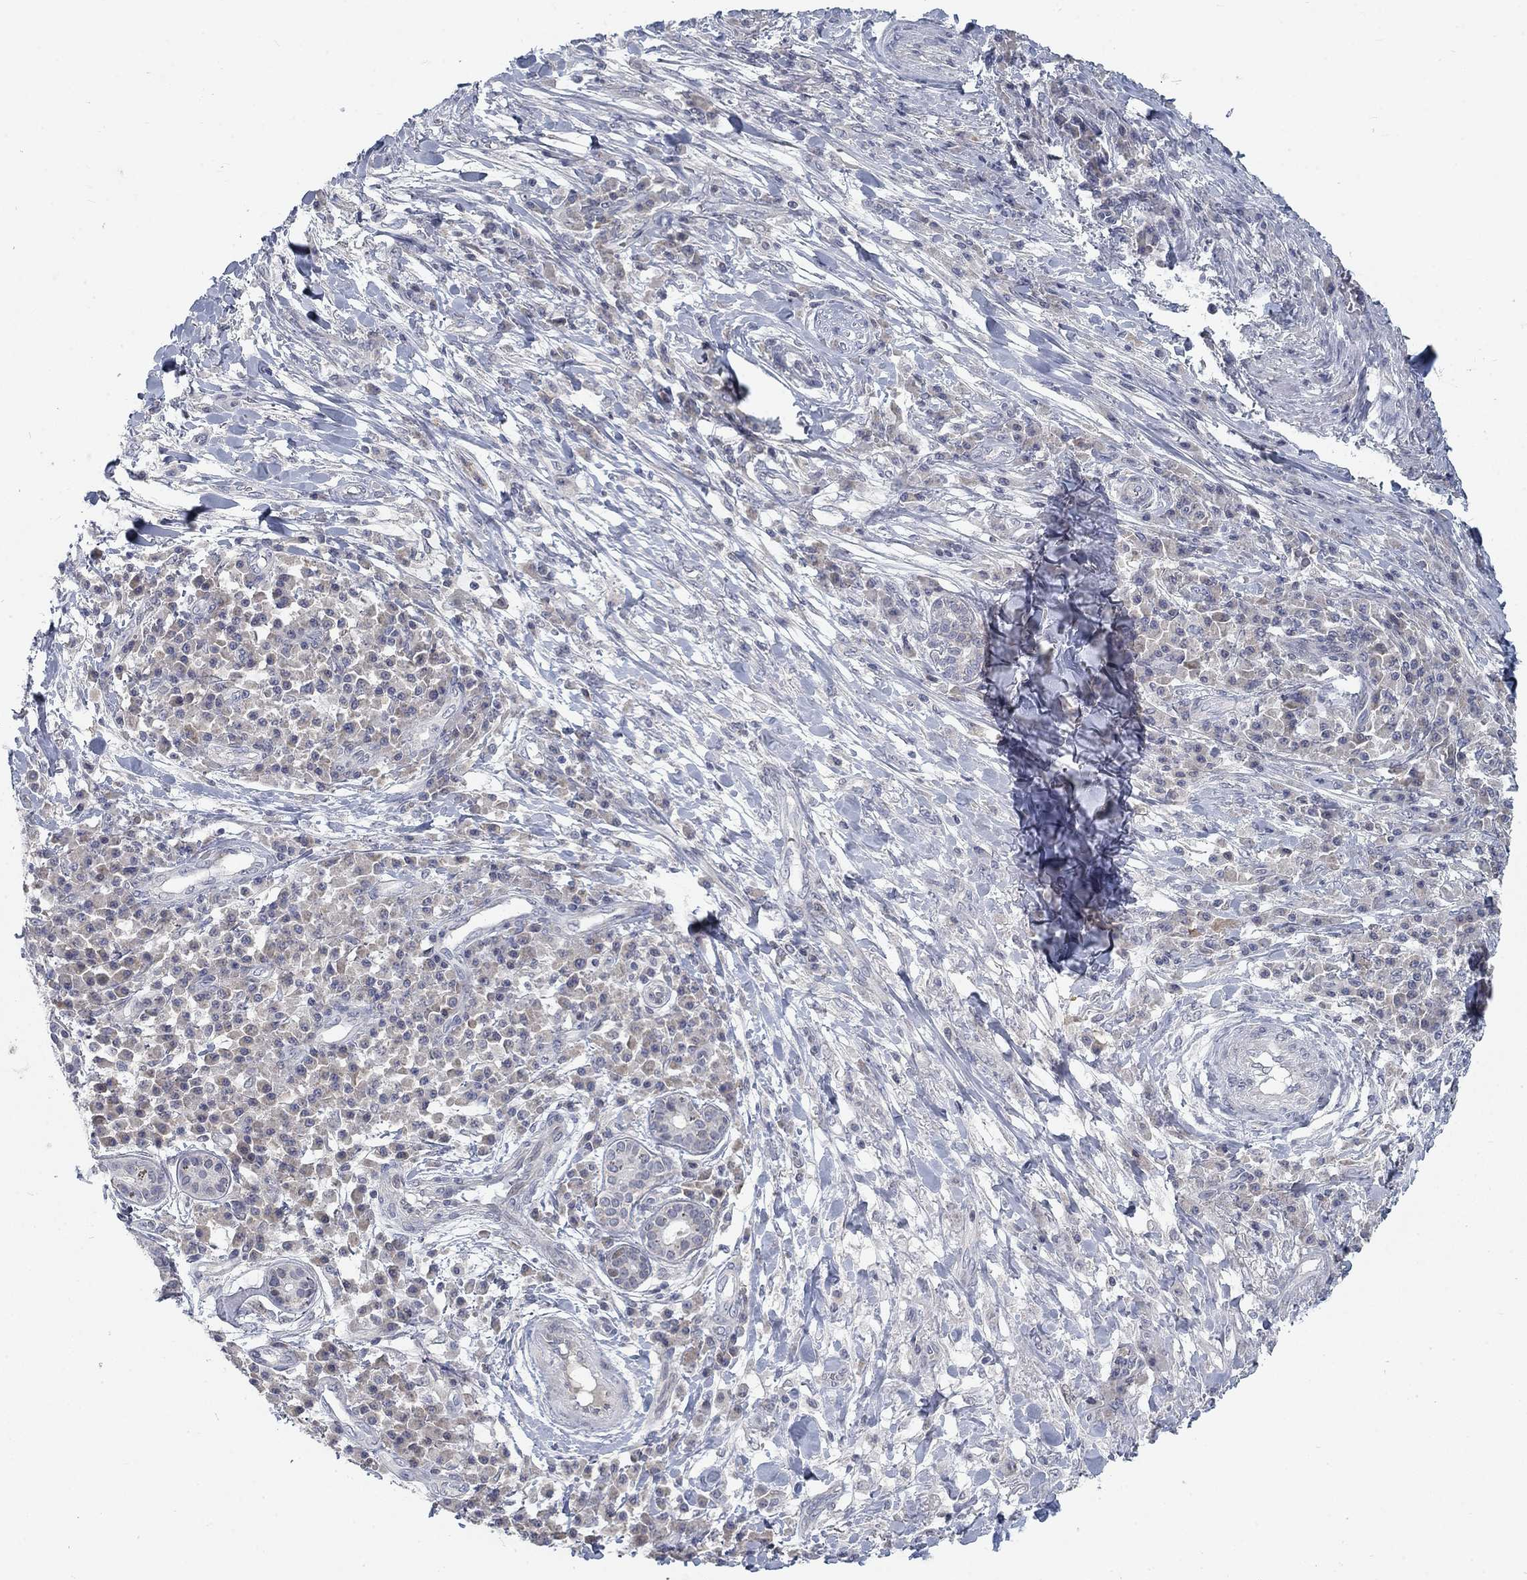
{"staining": {"intensity": "weak", "quantity": "<25%", "location": "cytoplasmic/membranous"}, "tissue": "skin cancer", "cell_type": "Tumor cells", "image_type": "cancer", "snomed": [{"axis": "morphology", "description": "Squamous cell carcinoma, NOS"}, {"axis": "topography", "description": "Skin"}], "caption": "There is no significant staining in tumor cells of skin squamous cell carcinoma.", "gene": "ATP1A3", "patient": {"sex": "male", "age": 92}}